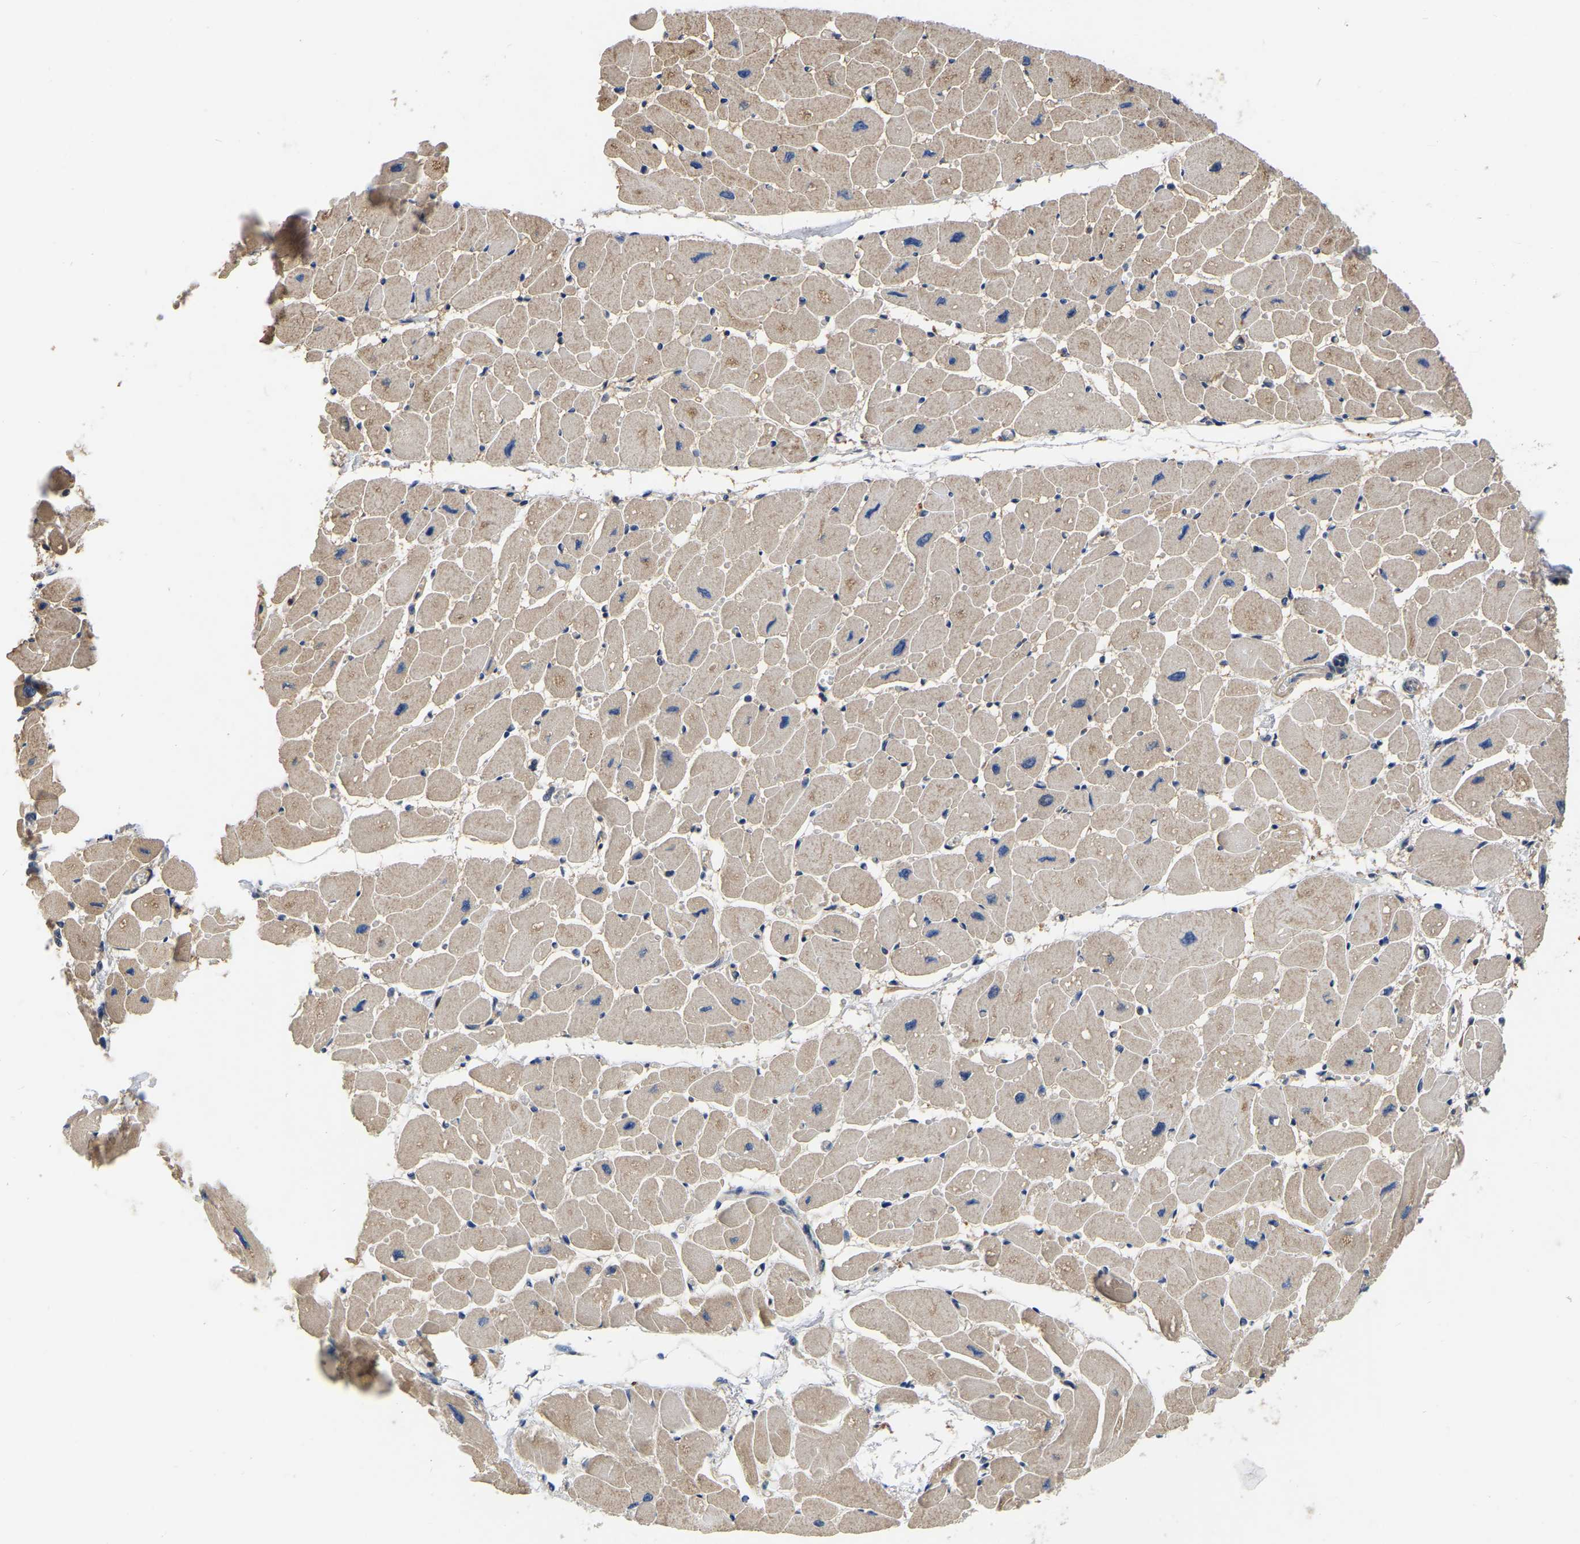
{"staining": {"intensity": "moderate", "quantity": ">75%", "location": "cytoplasmic/membranous"}, "tissue": "heart muscle", "cell_type": "Cardiomyocytes", "image_type": "normal", "snomed": [{"axis": "morphology", "description": "Normal tissue, NOS"}, {"axis": "topography", "description": "Heart"}], "caption": "IHC of benign heart muscle reveals medium levels of moderate cytoplasmic/membranous staining in approximately >75% of cardiomyocytes.", "gene": "GARS1", "patient": {"sex": "female", "age": 54}}